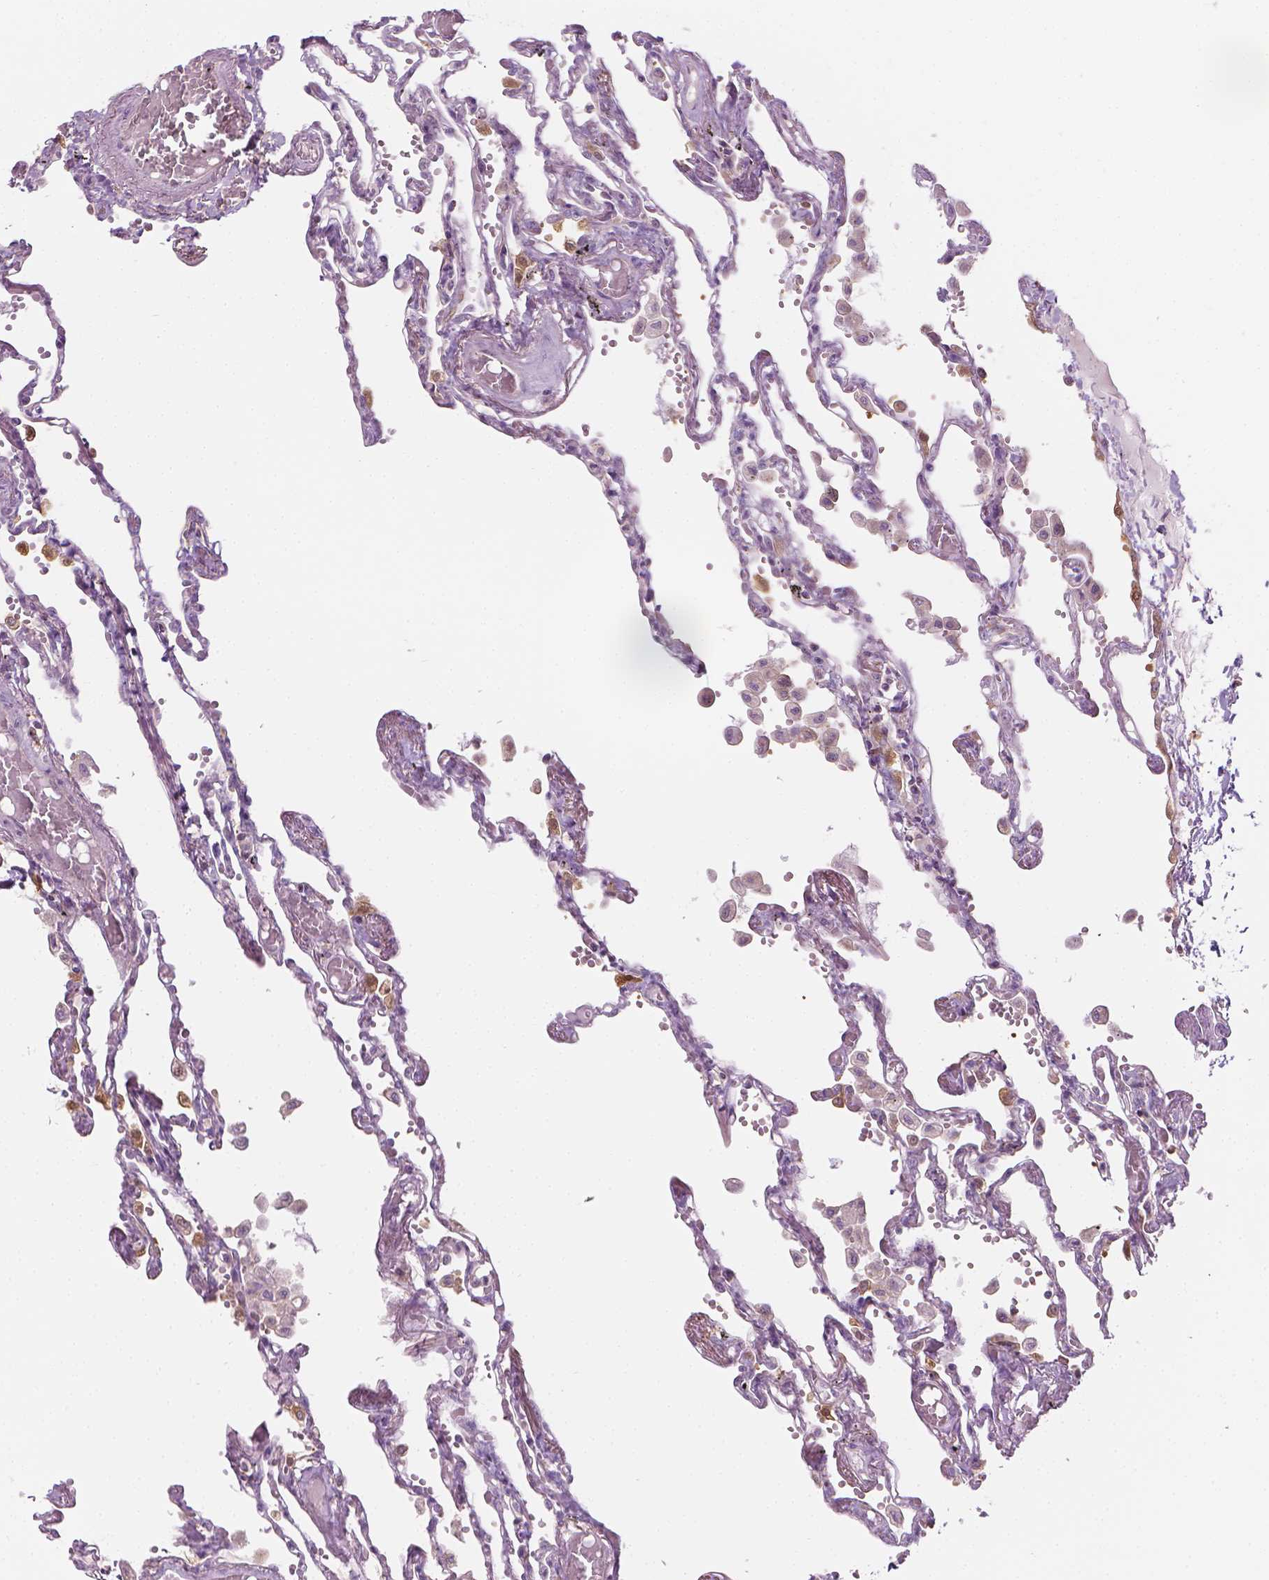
{"staining": {"intensity": "moderate", "quantity": "<25%", "location": "cytoplasmic/membranous"}, "tissue": "lung", "cell_type": "Alveolar cells", "image_type": "normal", "snomed": [{"axis": "morphology", "description": "Normal tissue, NOS"}, {"axis": "morphology", "description": "Adenocarcinoma, NOS"}, {"axis": "topography", "description": "Cartilage tissue"}, {"axis": "topography", "description": "Lung"}], "caption": "Immunohistochemistry of benign lung demonstrates low levels of moderate cytoplasmic/membranous positivity in approximately <25% of alveolar cells.", "gene": "SHMT1", "patient": {"sex": "female", "age": 67}}